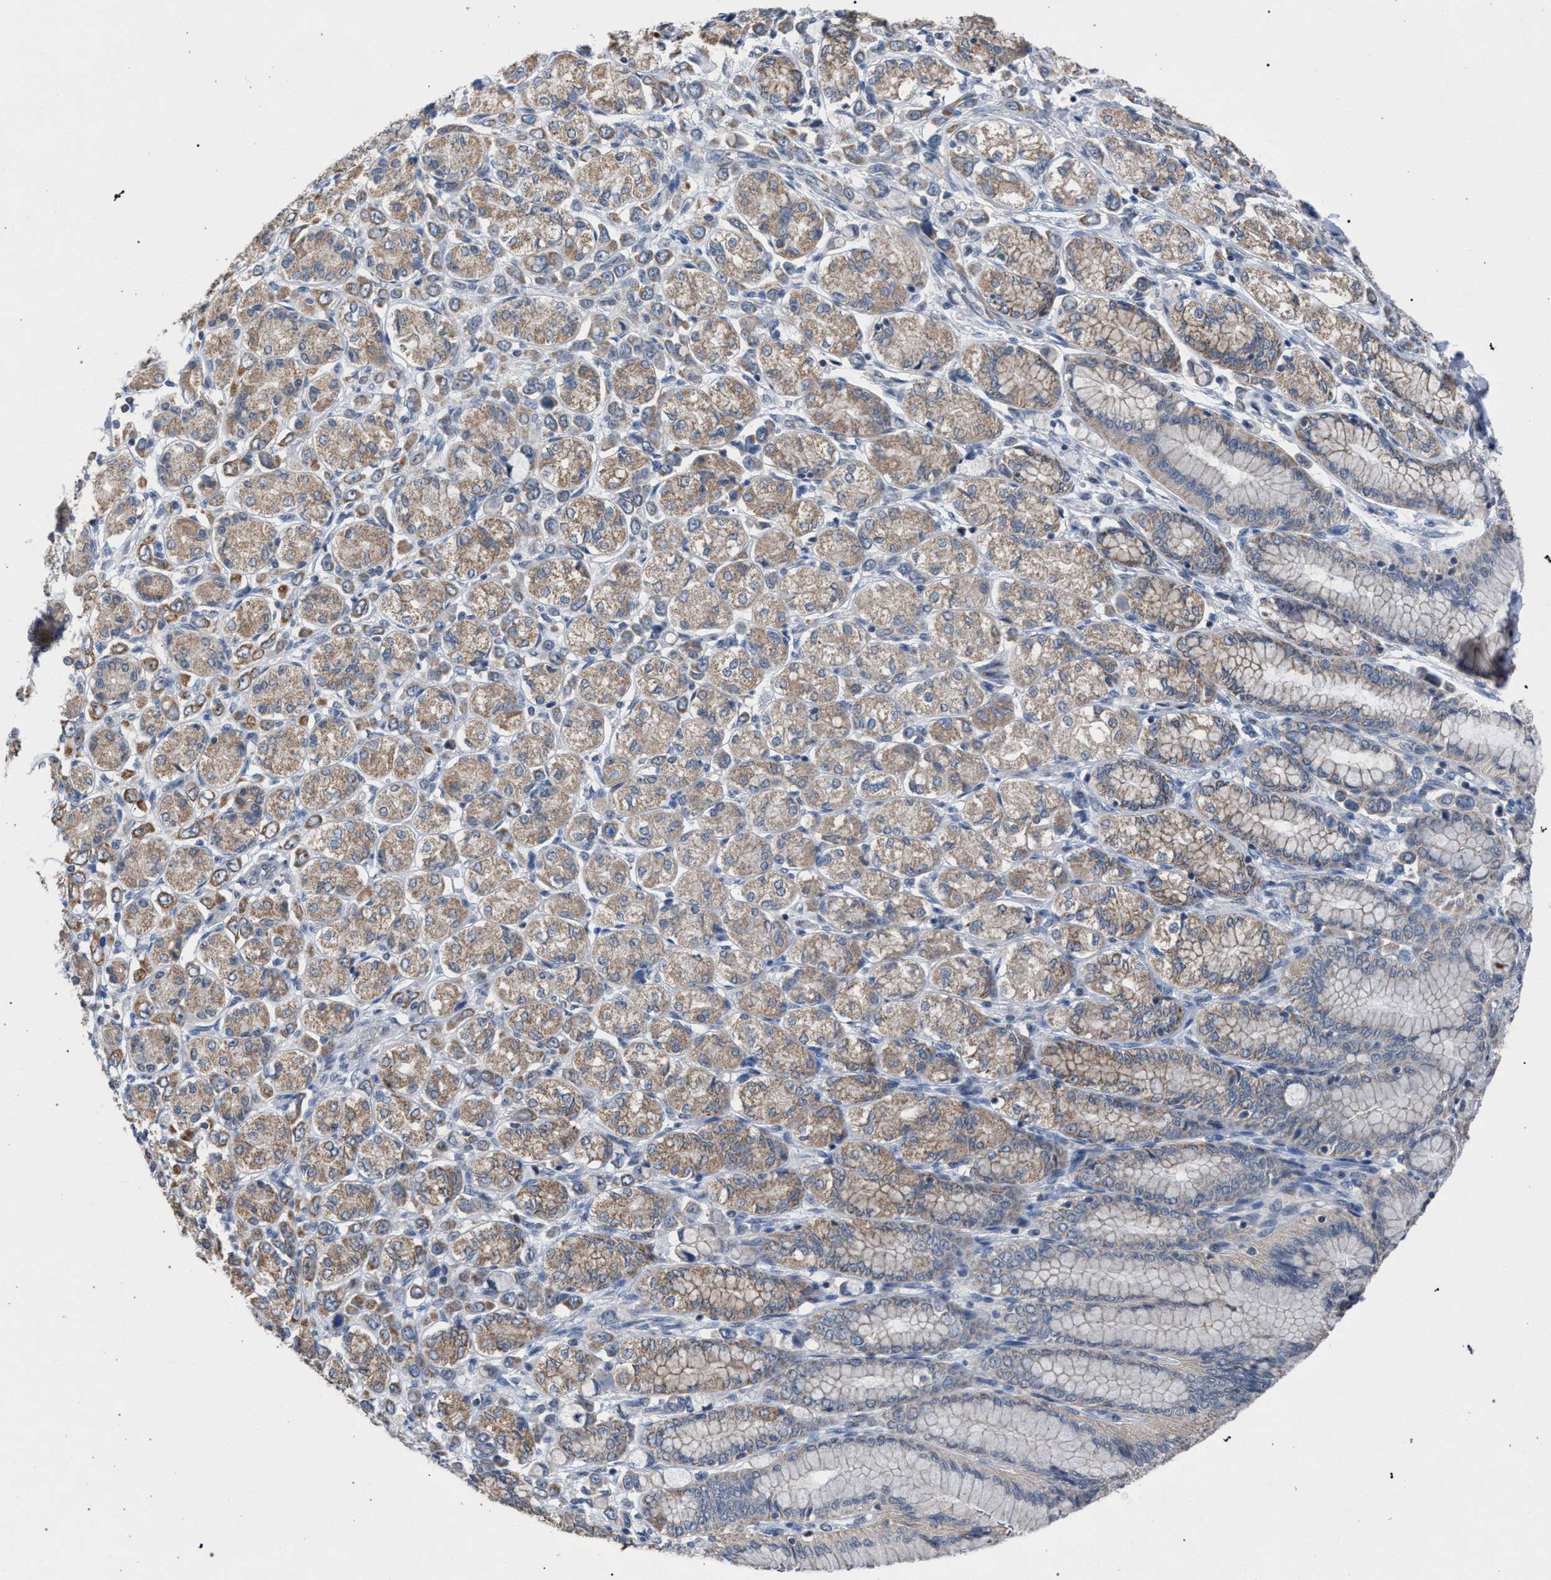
{"staining": {"intensity": "moderate", "quantity": ">75%", "location": "cytoplasmic/membranous"}, "tissue": "stomach cancer", "cell_type": "Tumor cells", "image_type": "cancer", "snomed": [{"axis": "morphology", "description": "Adenocarcinoma, NOS"}, {"axis": "topography", "description": "Stomach"}], "caption": "Brown immunohistochemical staining in human stomach cancer reveals moderate cytoplasmic/membranous expression in approximately >75% of tumor cells.", "gene": "TECPR1", "patient": {"sex": "female", "age": 65}}